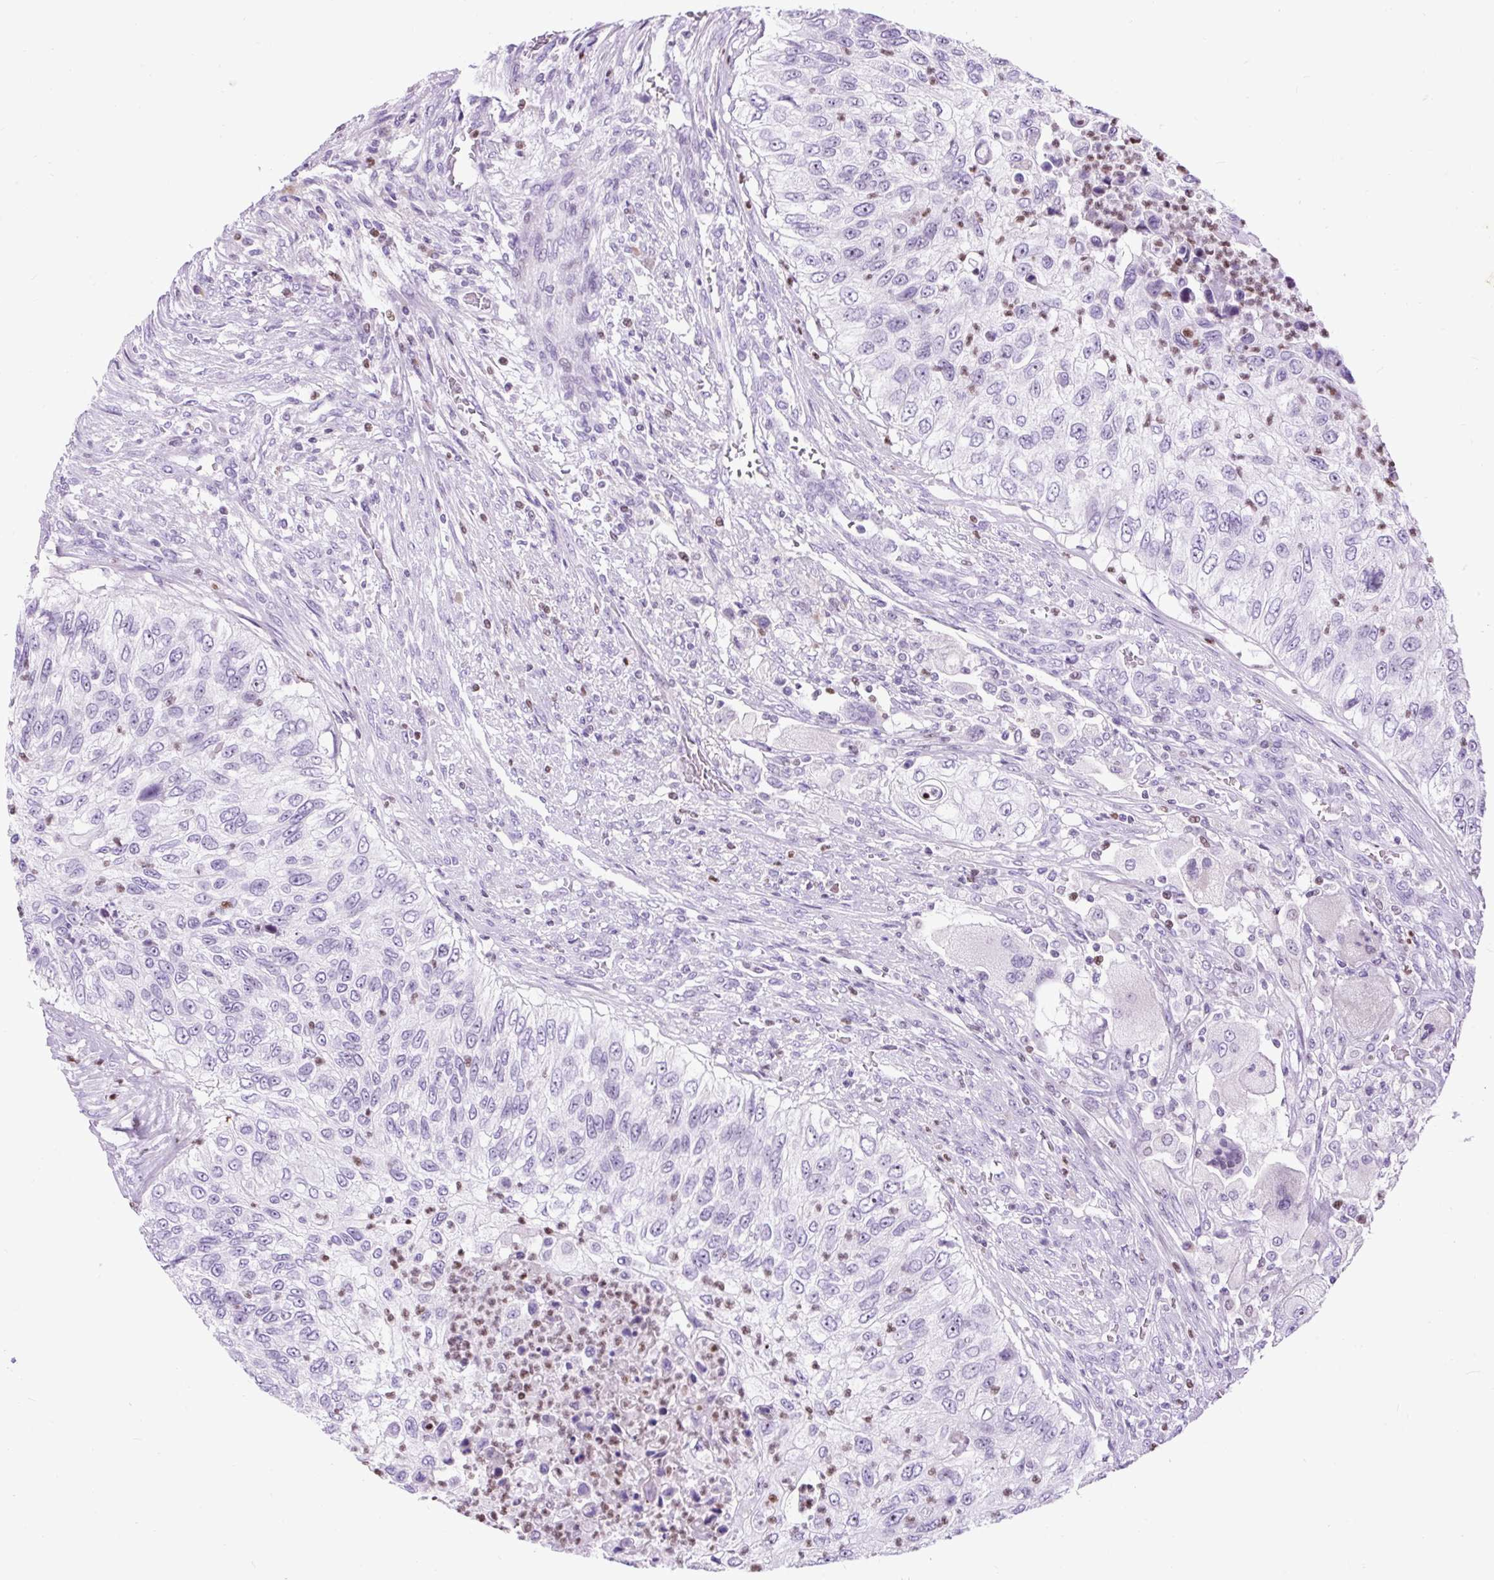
{"staining": {"intensity": "negative", "quantity": "none", "location": "none"}, "tissue": "urothelial cancer", "cell_type": "Tumor cells", "image_type": "cancer", "snomed": [{"axis": "morphology", "description": "Urothelial carcinoma, High grade"}, {"axis": "topography", "description": "Urinary bladder"}], "caption": "Histopathology image shows no protein staining in tumor cells of urothelial carcinoma (high-grade) tissue. Nuclei are stained in blue.", "gene": "SPC24", "patient": {"sex": "female", "age": 60}}